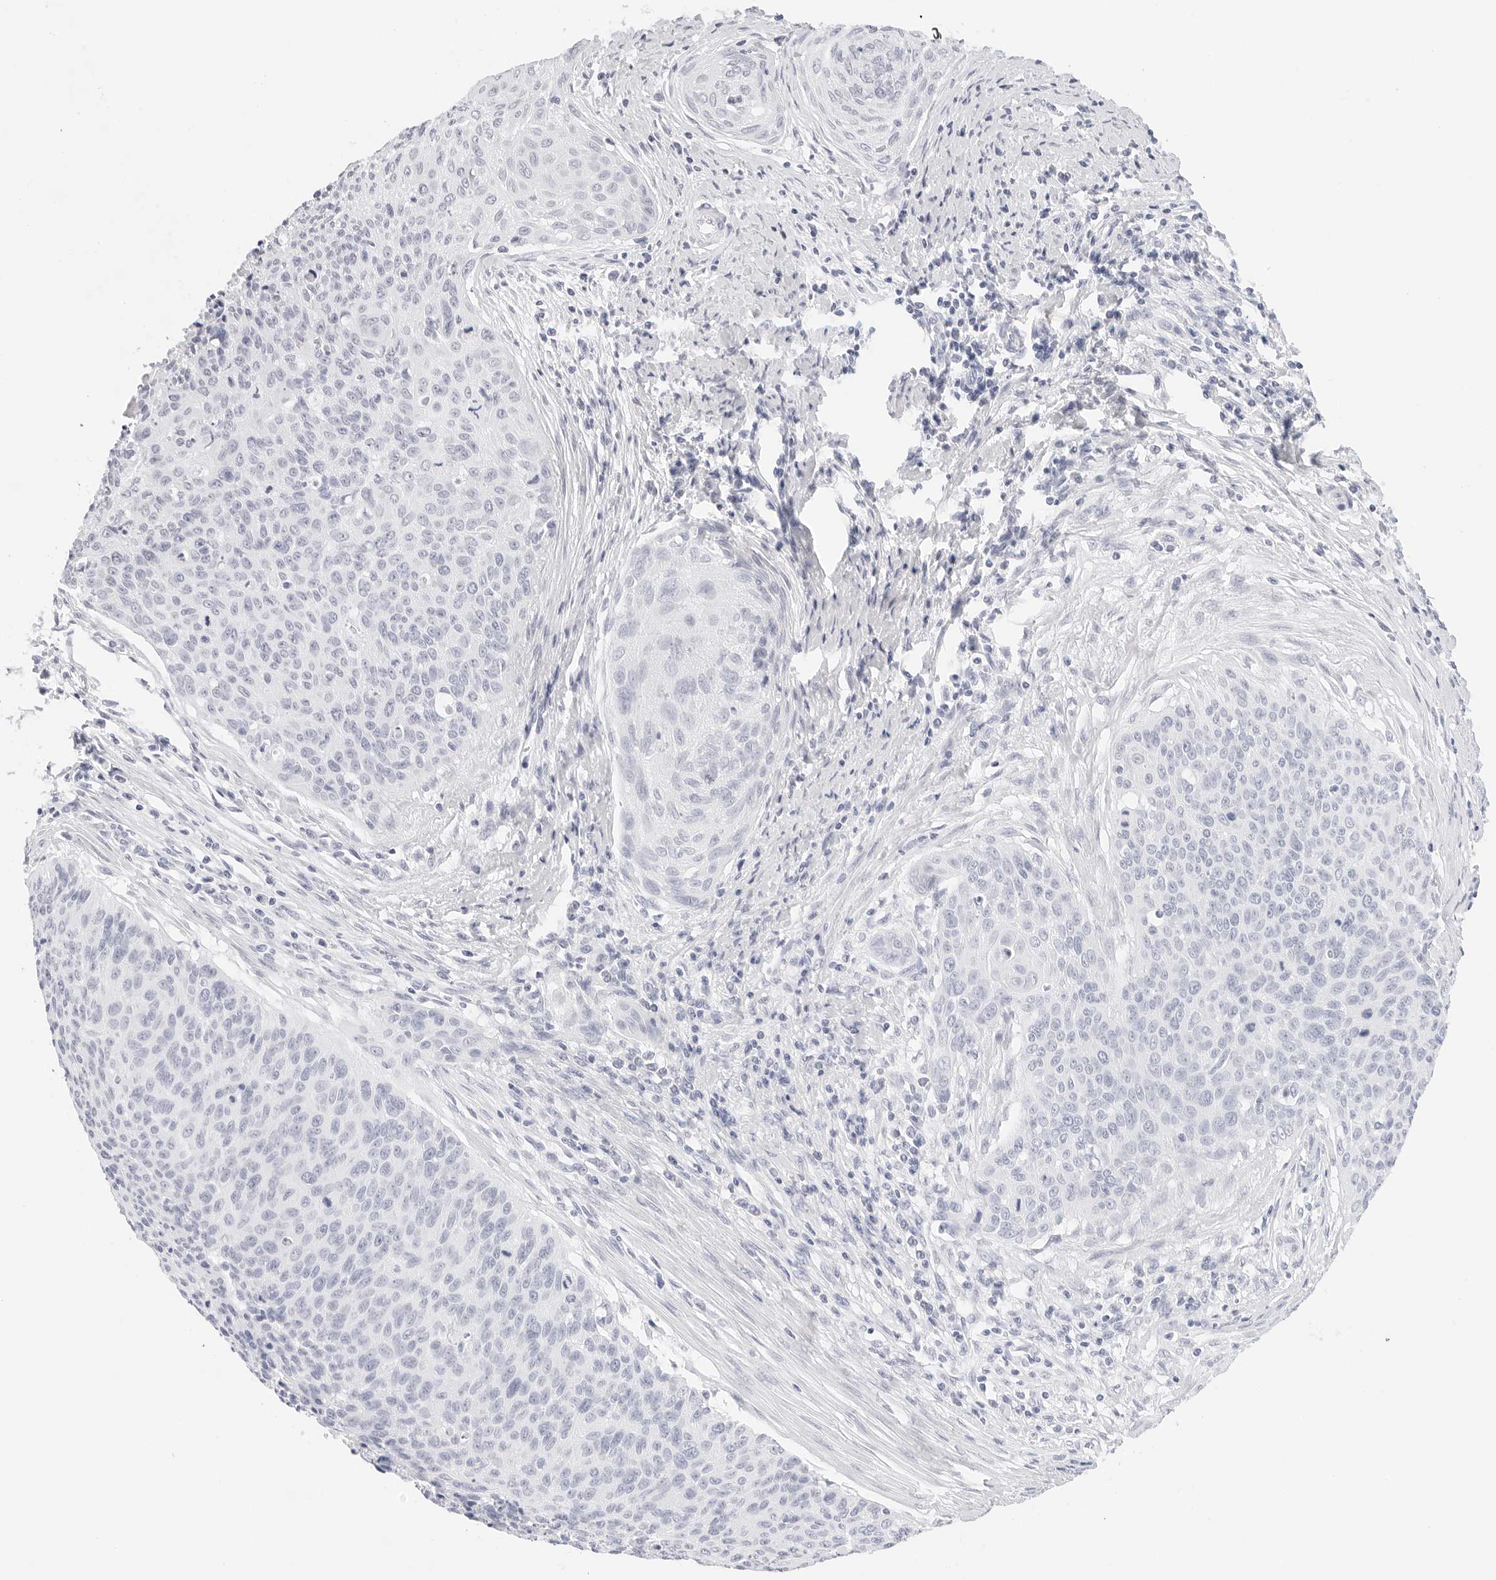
{"staining": {"intensity": "negative", "quantity": "none", "location": "none"}, "tissue": "cervical cancer", "cell_type": "Tumor cells", "image_type": "cancer", "snomed": [{"axis": "morphology", "description": "Squamous cell carcinoma, NOS"}, {"axis": "topography", "description": "Cervix"}], "caption": "Photomicrograph shows no significant protein expression in tumor cells of cervical squamous cell carcinoma.", "gene": "TFF2", "patient": {"sex": "female", "age": 55}}